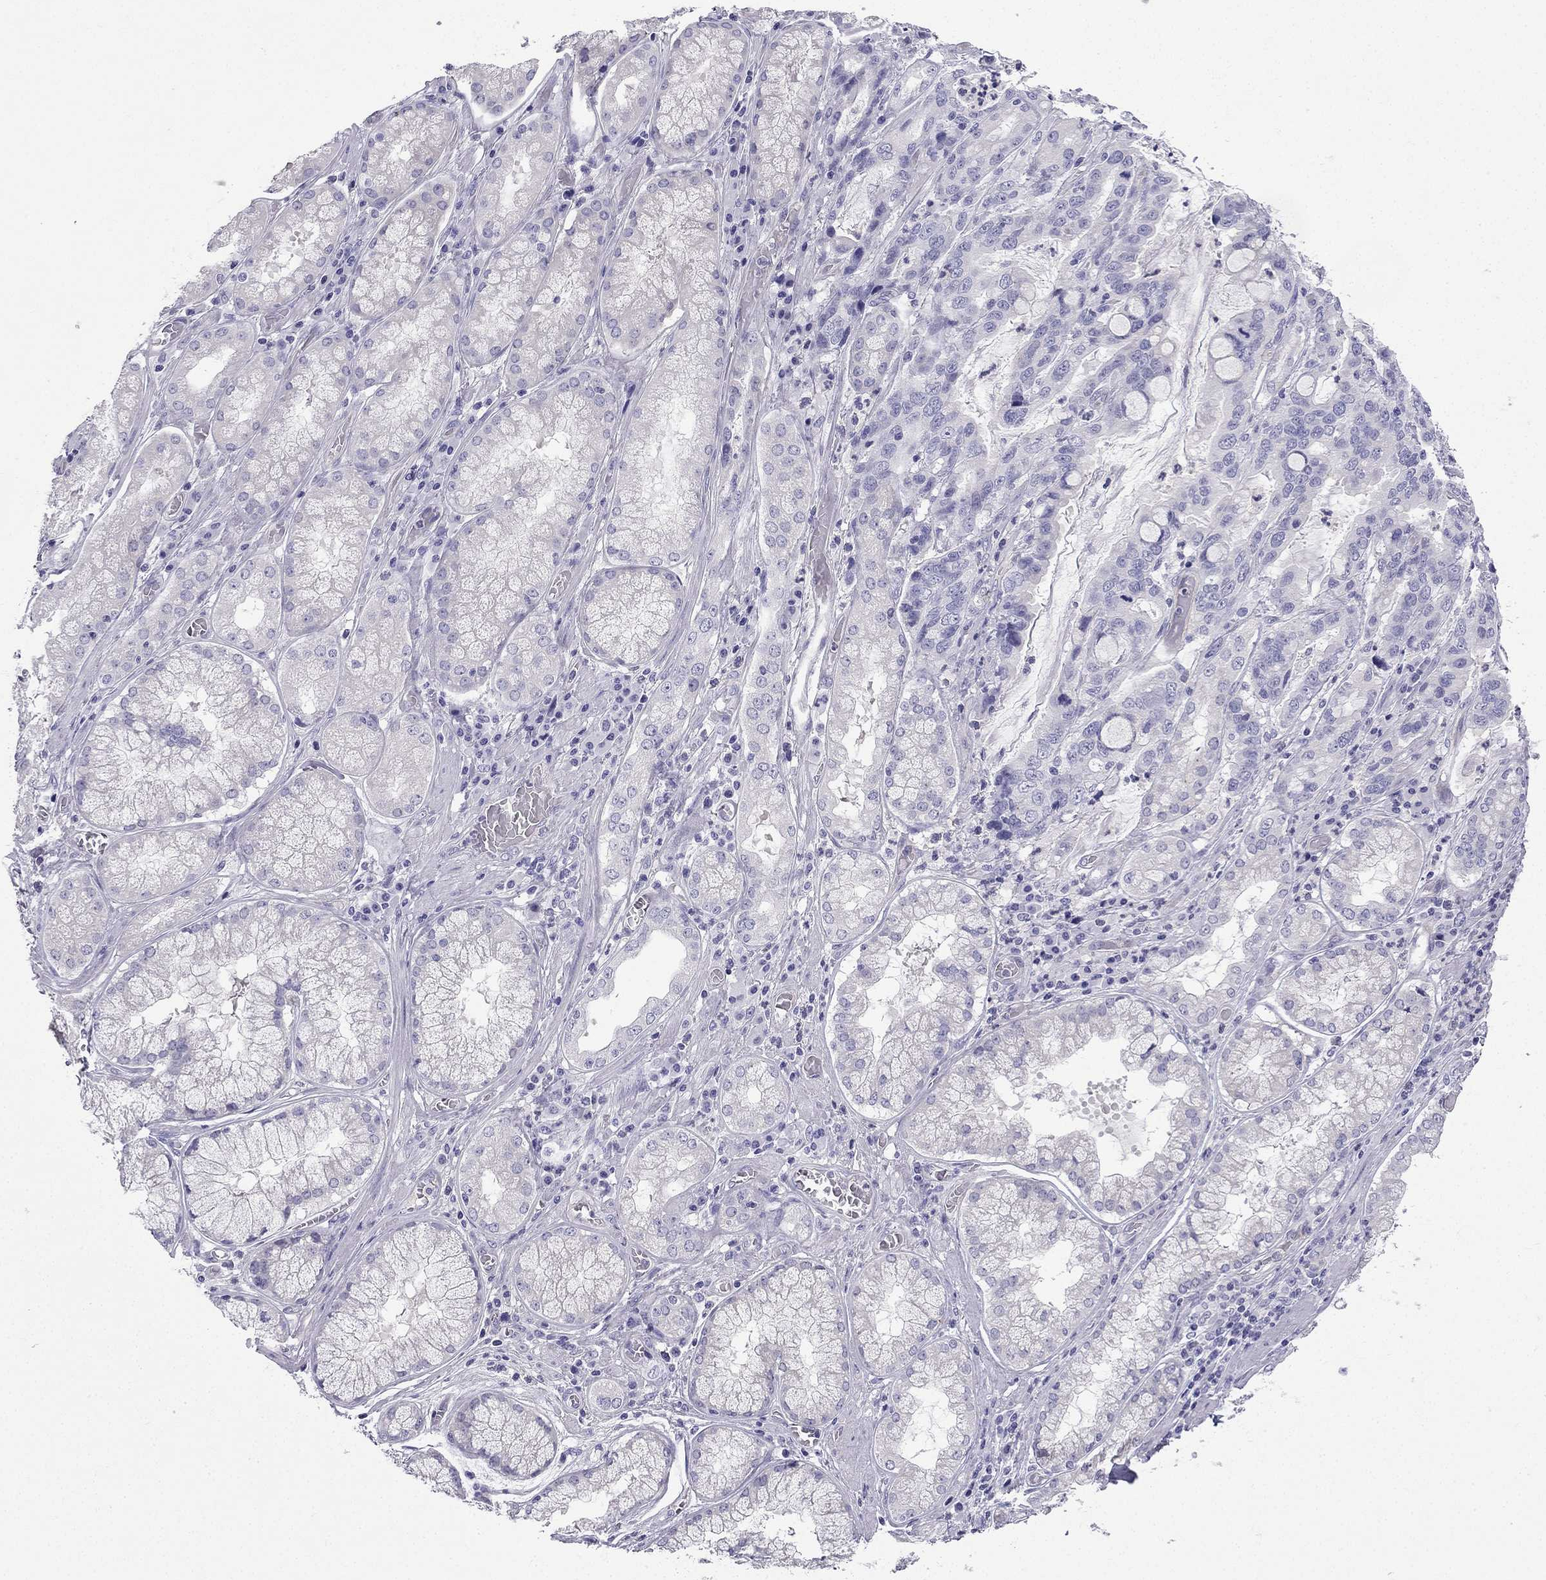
{"staining": {"intensity": "negative", "quantity": "none", "location": "none"}, "tissue": "stomach cancer", "cell_type": "Tumor cells", "image_type": "cancer", "snomed": [{"axis": "morphology", "description": "Adenocarcinoma, NOS"}, {"axis": "topography", "description": "Stomach, lower"}], "caption": "This histopathology image is of stomach cancer stained with IHC to label a protein in brown with the nuclei are counter-stained blue. There is no expression in tumor cells.", "gene": "GJA8", "patient": {"sex": "female", "age": 76}}